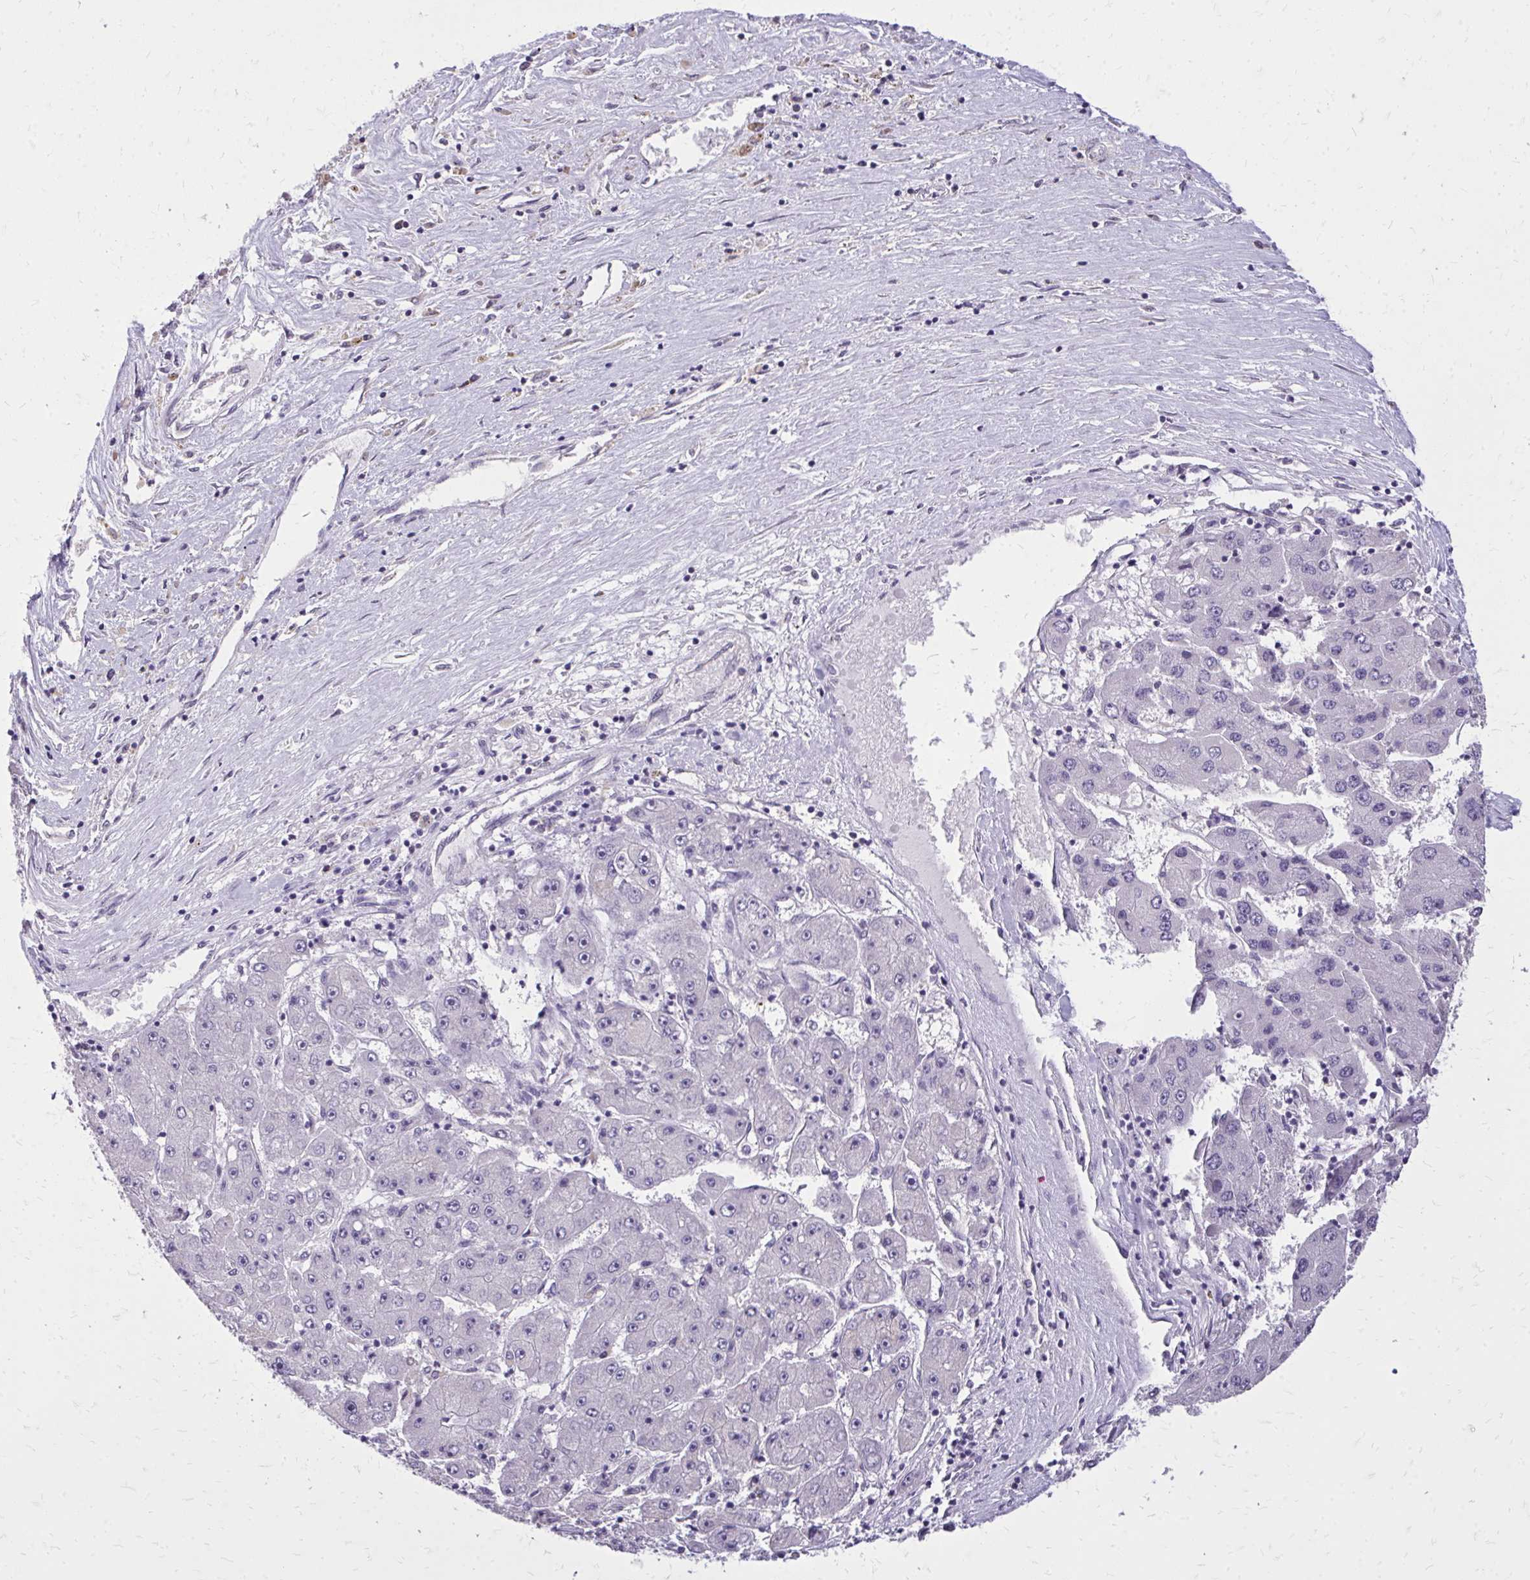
{"staining": {"intensity": "negative", "quantity": "none", "location": "none"}, "tissue": "liver cancer", "cell_type": "Tumor cells", "image_type": "cancer", "snomed": [{"axis": "morphology", "description": "Carcinoma, Hepatocellular, NOS"}, {"axis": "topography", "description": "Liver"}], "caption": "Immunohistochemical staining of liver cancer (hepatocellular carcinoma) exhibits no significant expression in tumor cells.", "gene": "AKAP5", "patient": {"sex": "female", "age": 61}}